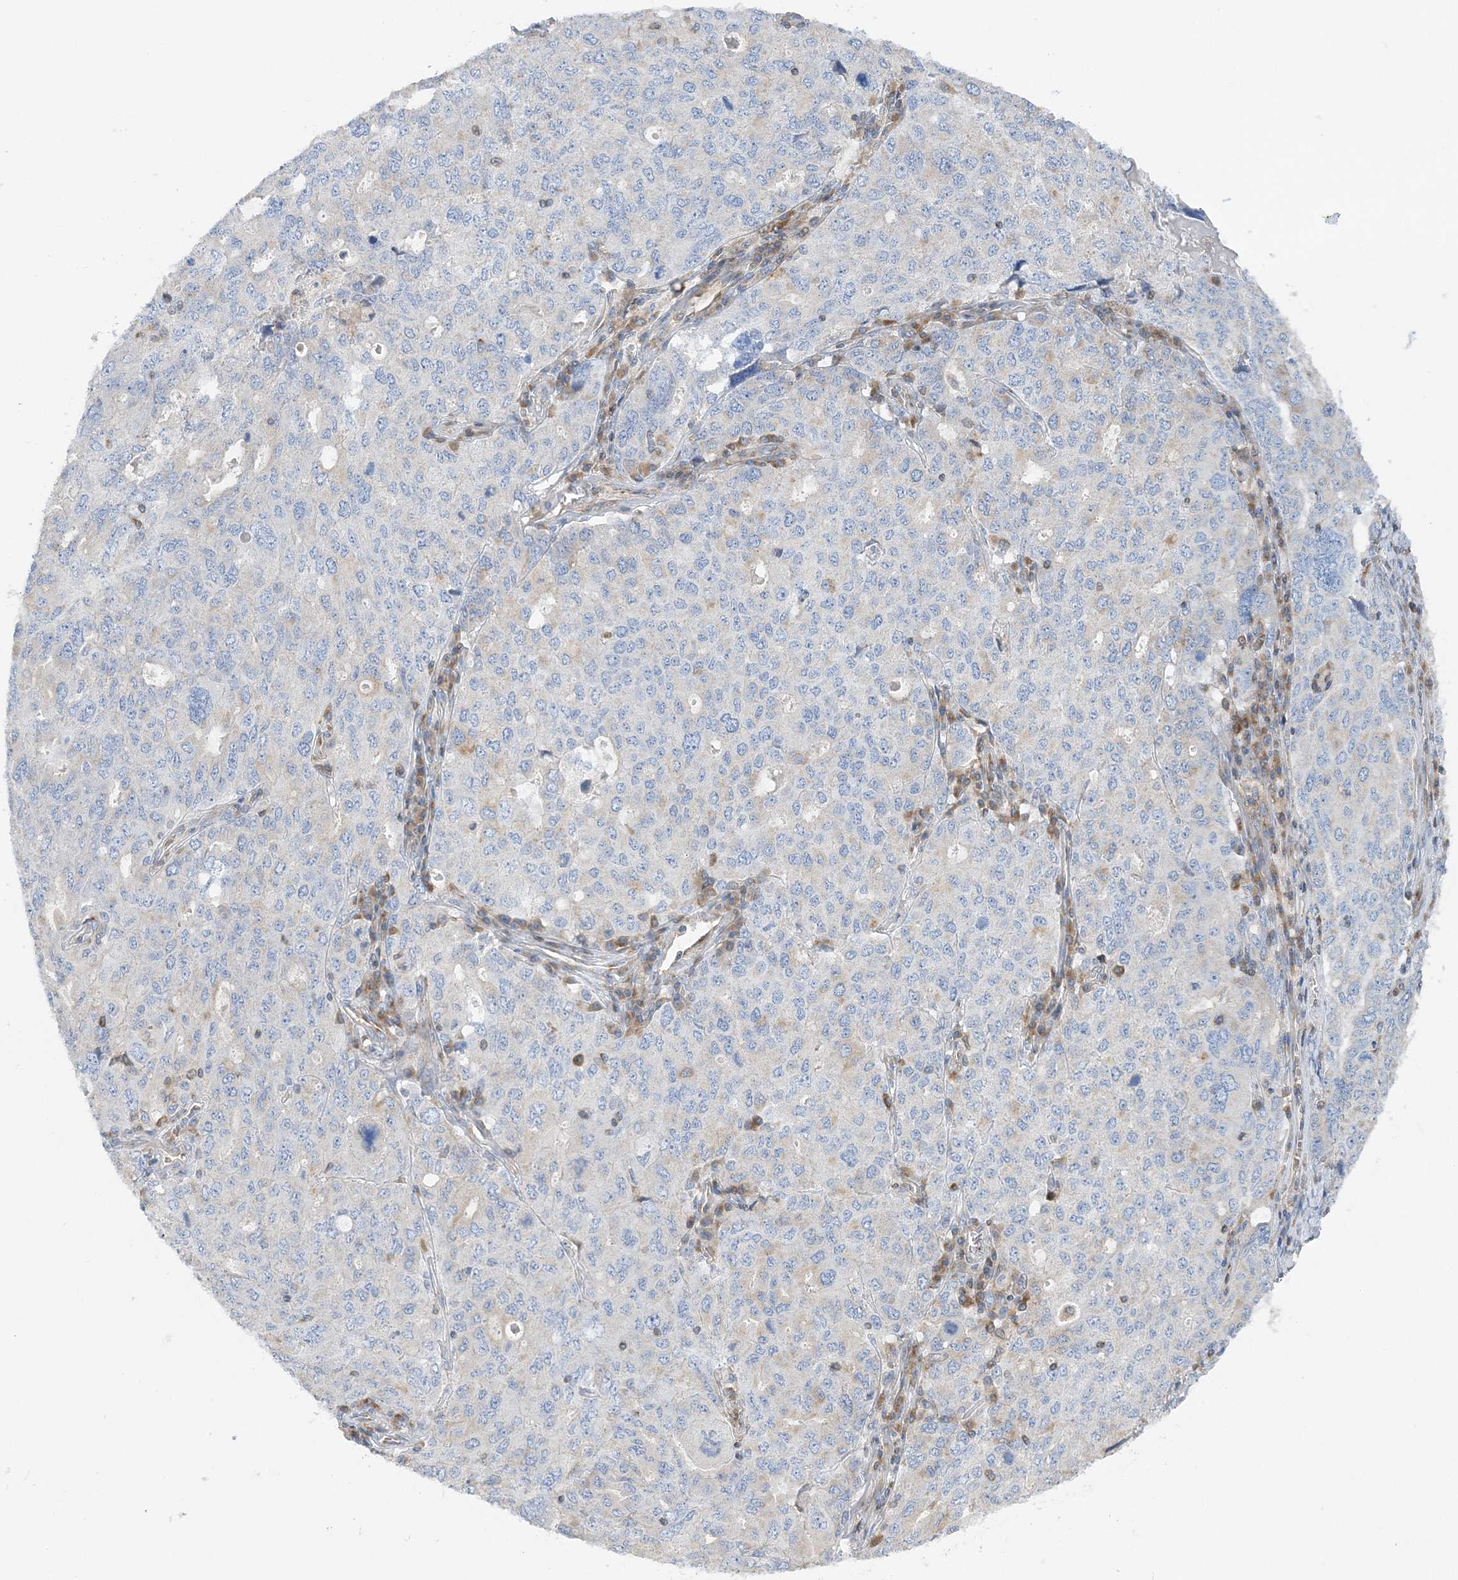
{"staining": {"intensity": "weak", "quantity": "<25%", "location": "cytoplasmic/membranous"}, "tissue": "ovarian cancer", "cell_type": "Tumor cells", "image_type": "cancer", "snomed": [{"axis": "morphology", "description": "Carcinoma, endometroid"}, {"axis": "topography", "description": "Ovary"}], "caption": "This micrograph is of ovarian cancer stained with IHC to label a protein in brown with the nuclei are counter-stained blue. There is no expression in tumor cells.", "gene": "FAM114A2", "patient": {"sex": "female", "age": 62}}